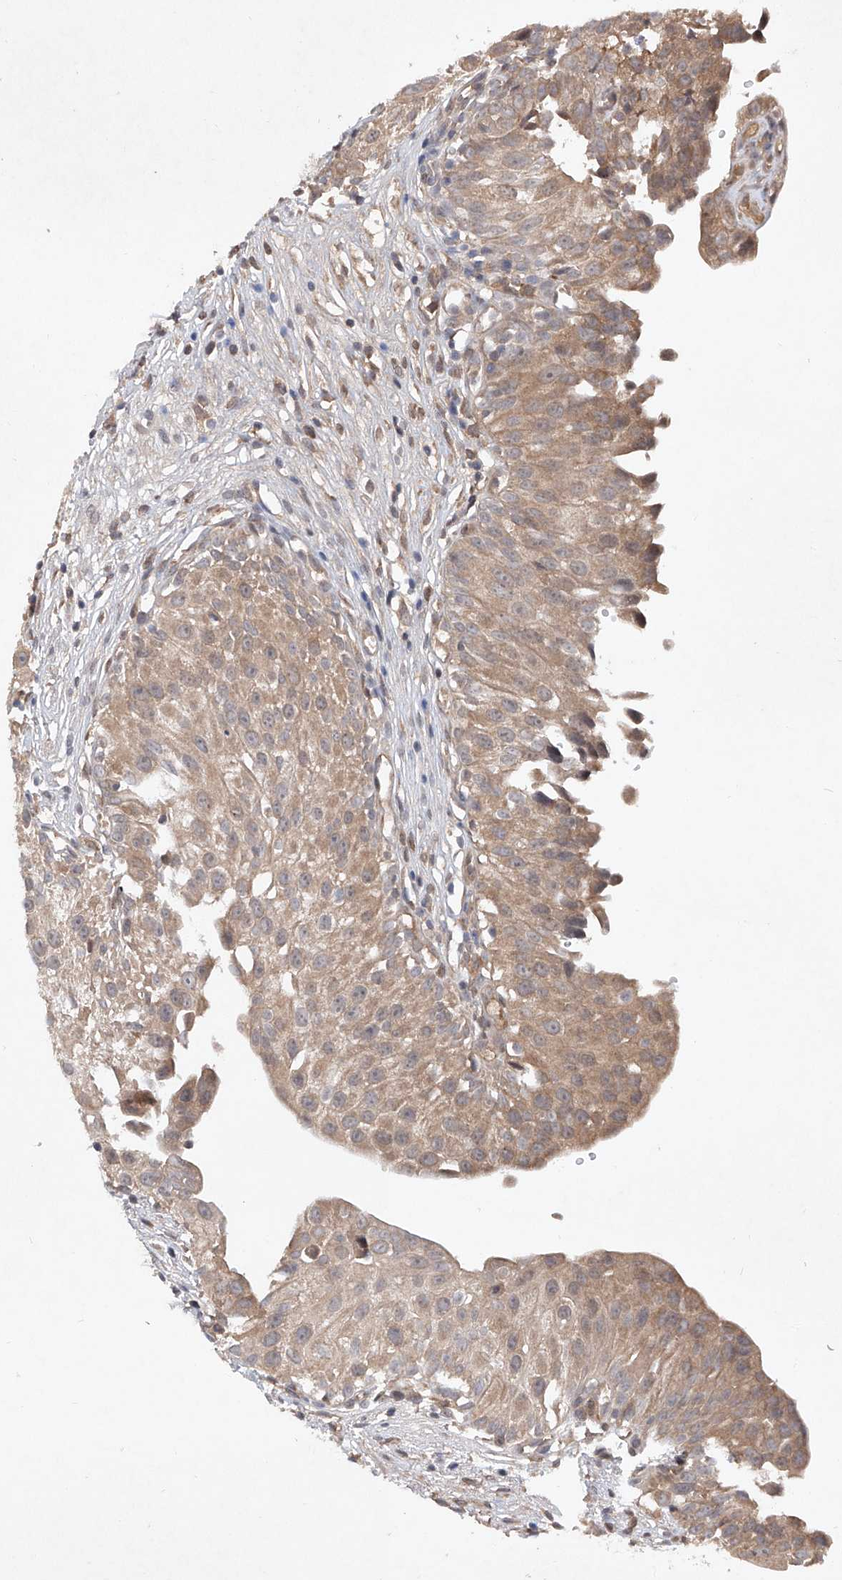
{"staining": {"intensity": "weak", "quantity": ">75%", "location": "cytoplasmic/membranous"}, "tissue": "urinary bladder", "cell_type": "Urothelial cells", "image_type": "normal", "snomed": [{"axis": "morphology", "description": "Normal tissue, NOS"}, {"axis": "topography", "description": "Urinary bladder"}], "caption": "Weak cytoplasmic/membranous positivity for a protein is appreciated in about >75% of urothelial cells of unremarkable urinary bladder using immunohistochemistry.", "gene": "FAM135A", "patient": {"sex": "male", "age": 51}}